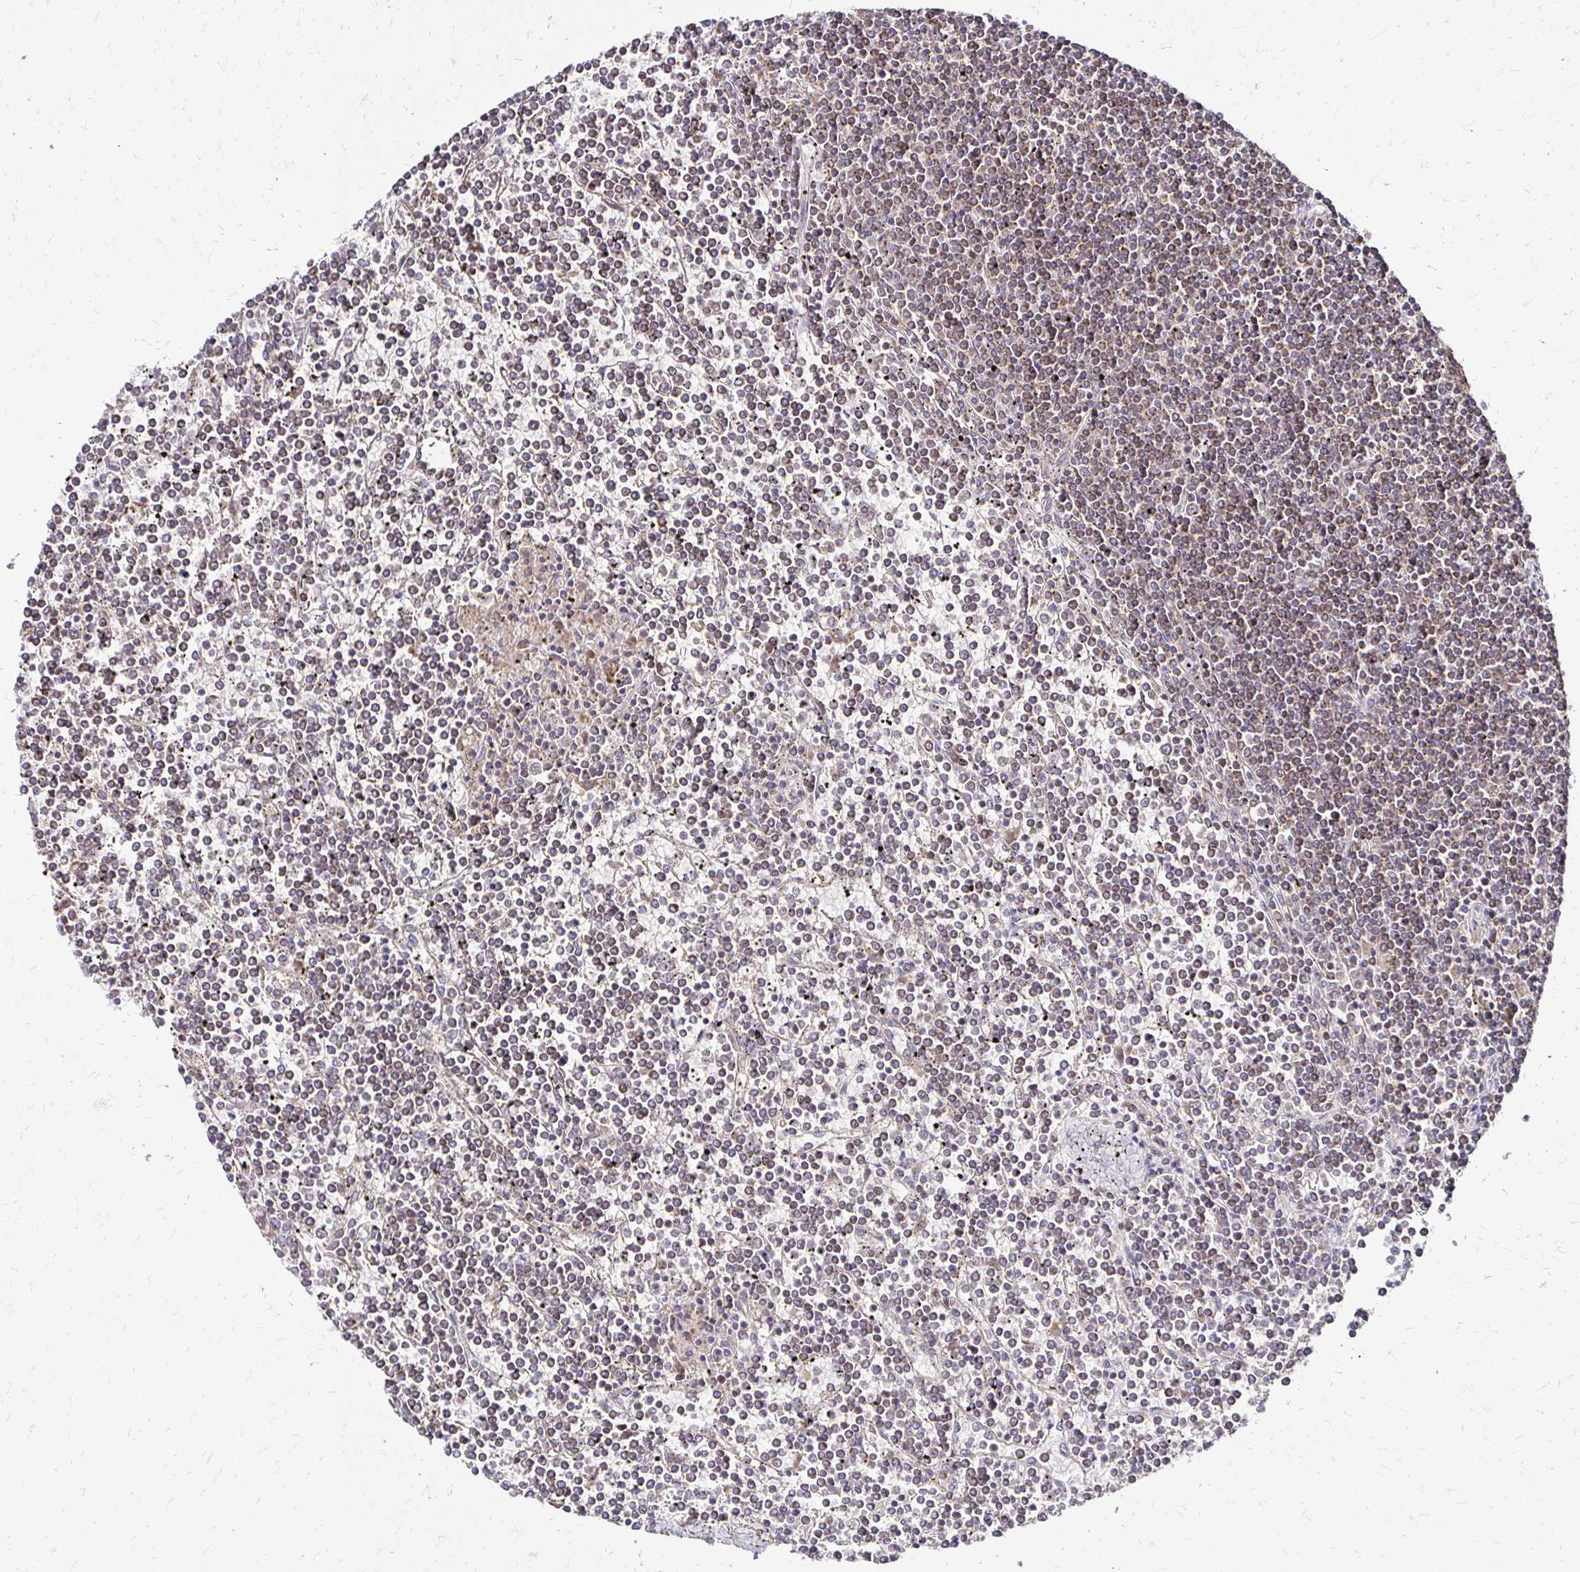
{"staining": {"intensity": "weak", "quantity": "25%-75%", "location": "cytoplasmic/membranous"}, "tissue": "lymphoma", "cell_type": "Tumor cells", "image_type": "cancer", "snomed": [{"axis": "morphology", "description": "Malignant lymphoma, non-Hodgkin's type, Low grade"}, {"axis": "topography", "description": "Spleen"}], "caption": "Immunohistochemistry (IHC) histopathology image of human low-grade malignant lymphoma, non-Hodgkin's type stained for a protein (brown), which reveals low levels of weak cytoplasmic/membranous expression in about 25%-75% of tumor cells.", "gene": "ZW10", "patient": {"sex": "female", "age": 19}}